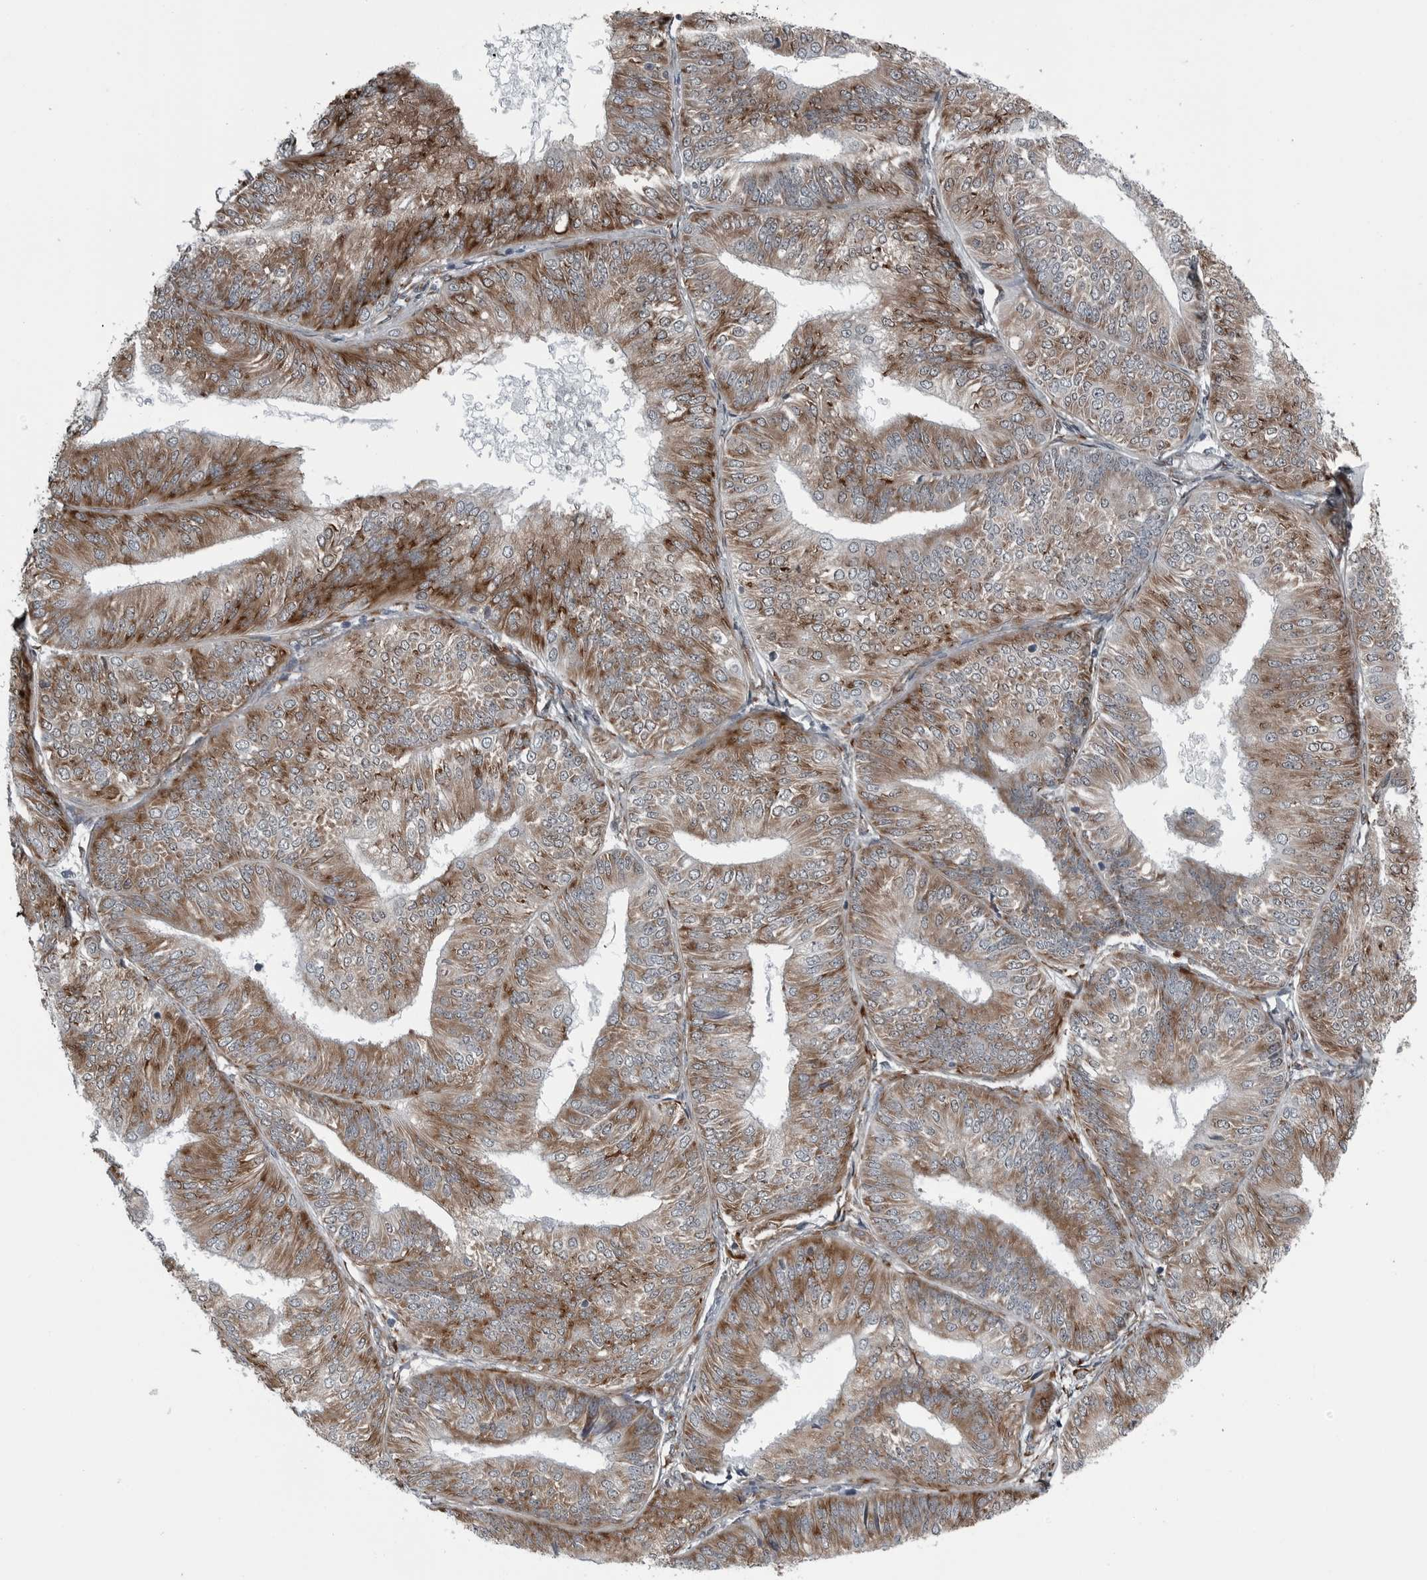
{"staining": {"intensity": "moderate", "quantity": ">75%", "location": "cytoplasmic/membranous"}, "tissue": "endometrial cancer", "cell_type": "Tumor cells", "image_type": "cancer", "snomed": [{"axis": "morphology", "description": "Adenocarcinoma, NOS"}, {"axis": "topography", "description": "Endometrium"}], "caption": "Approximately >75% of tumor cells in human endometrial cancer exhibit moderate cytoplasmic/membranous protein staining as visualized by brown immunohistochemical staining.", "gene": "CEP85", "patient": {"sex": "female", "age": 58}}